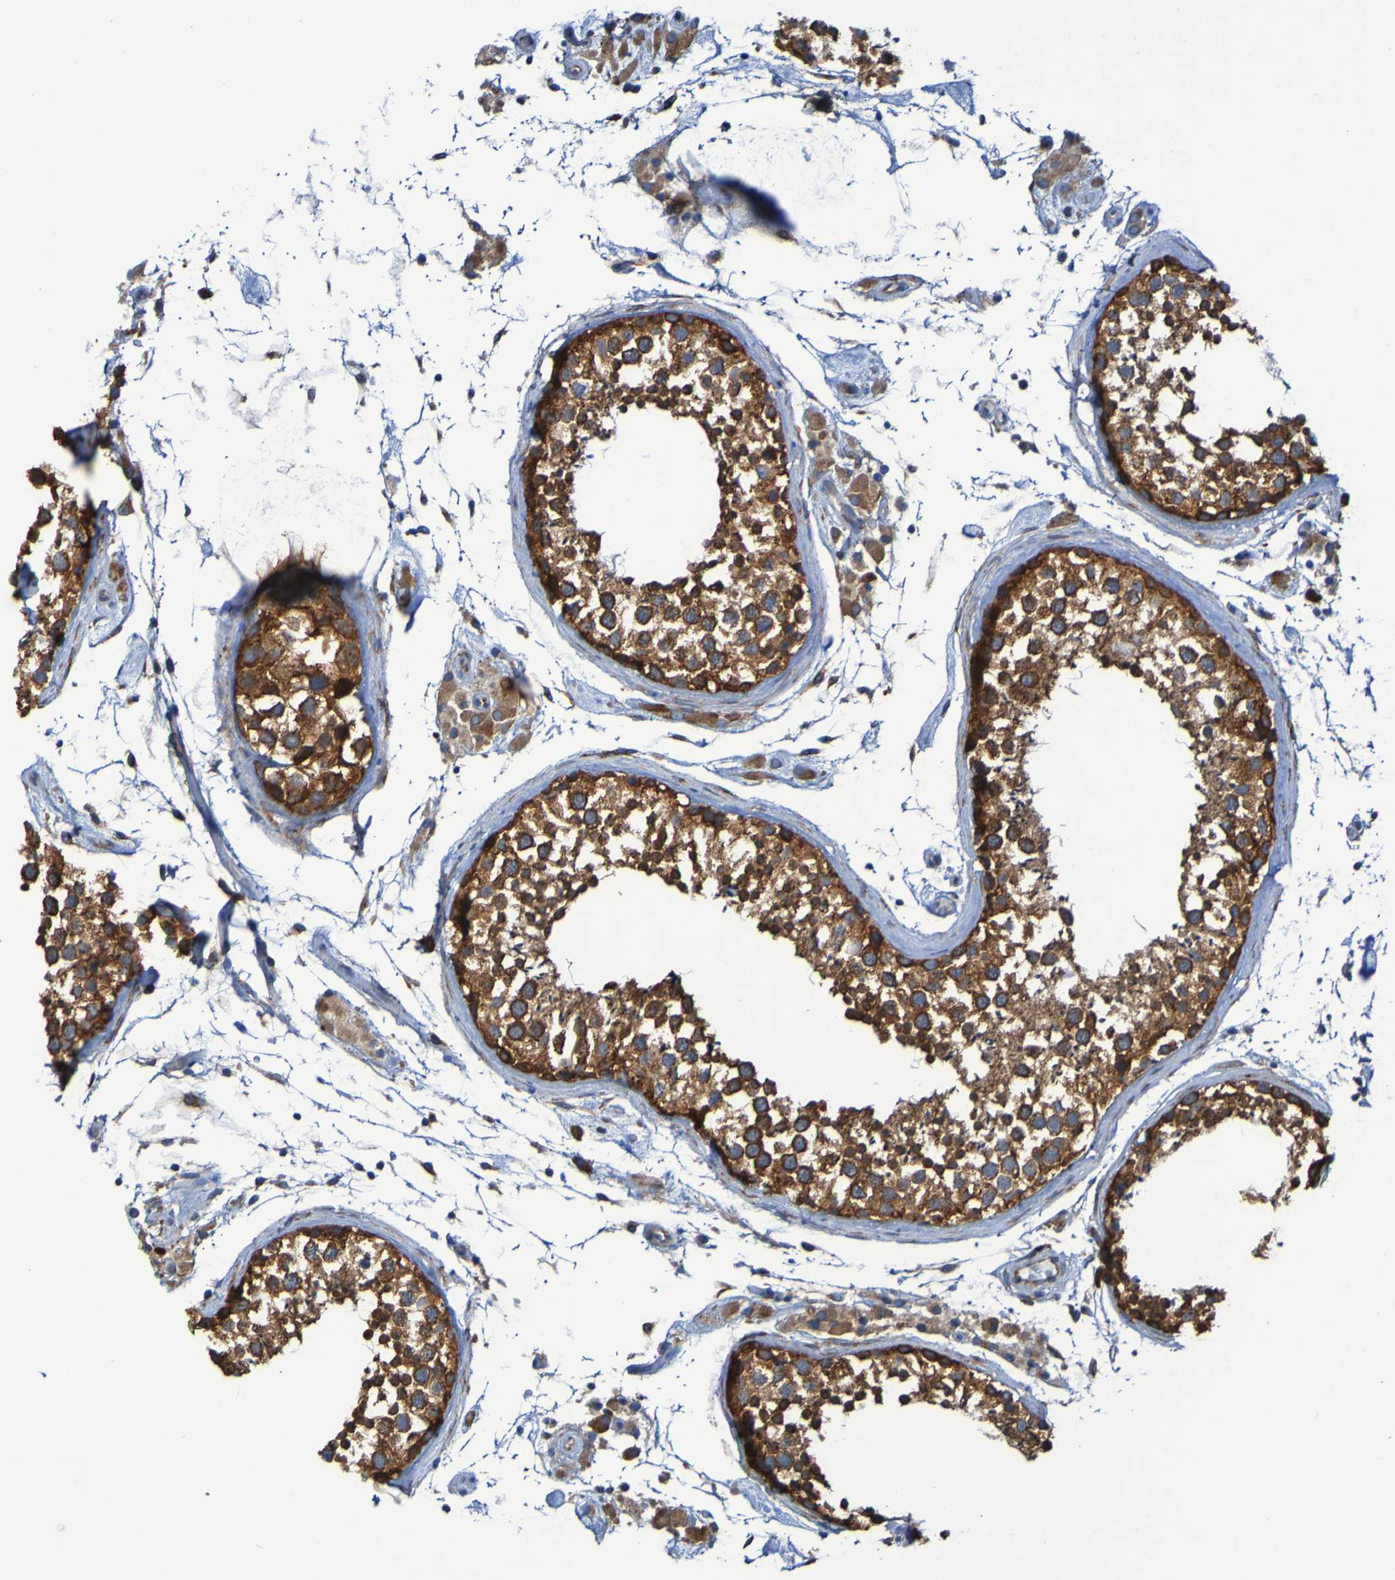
{"staining": {"intensity": "strong", "quantity": ">75%", "location": "cytoplasmic/membranous"}, "tissue": "testis", "cell_type": "Cells in seminiferous ducts", "image_type": "normal", "snomed": [{"axis": "morphology", "description": "Normal tissue, NOS"}, {"axis": "topography", "description": "Testis"}], "caption": "Cells in seminiferous ducts exhibit high levels of strong cytoplasmic/membranous expression in approximately >75% of cells in unremarkable testis.", "gene": "FKBP3", "patient": {"sex": "male", "age": 46}}